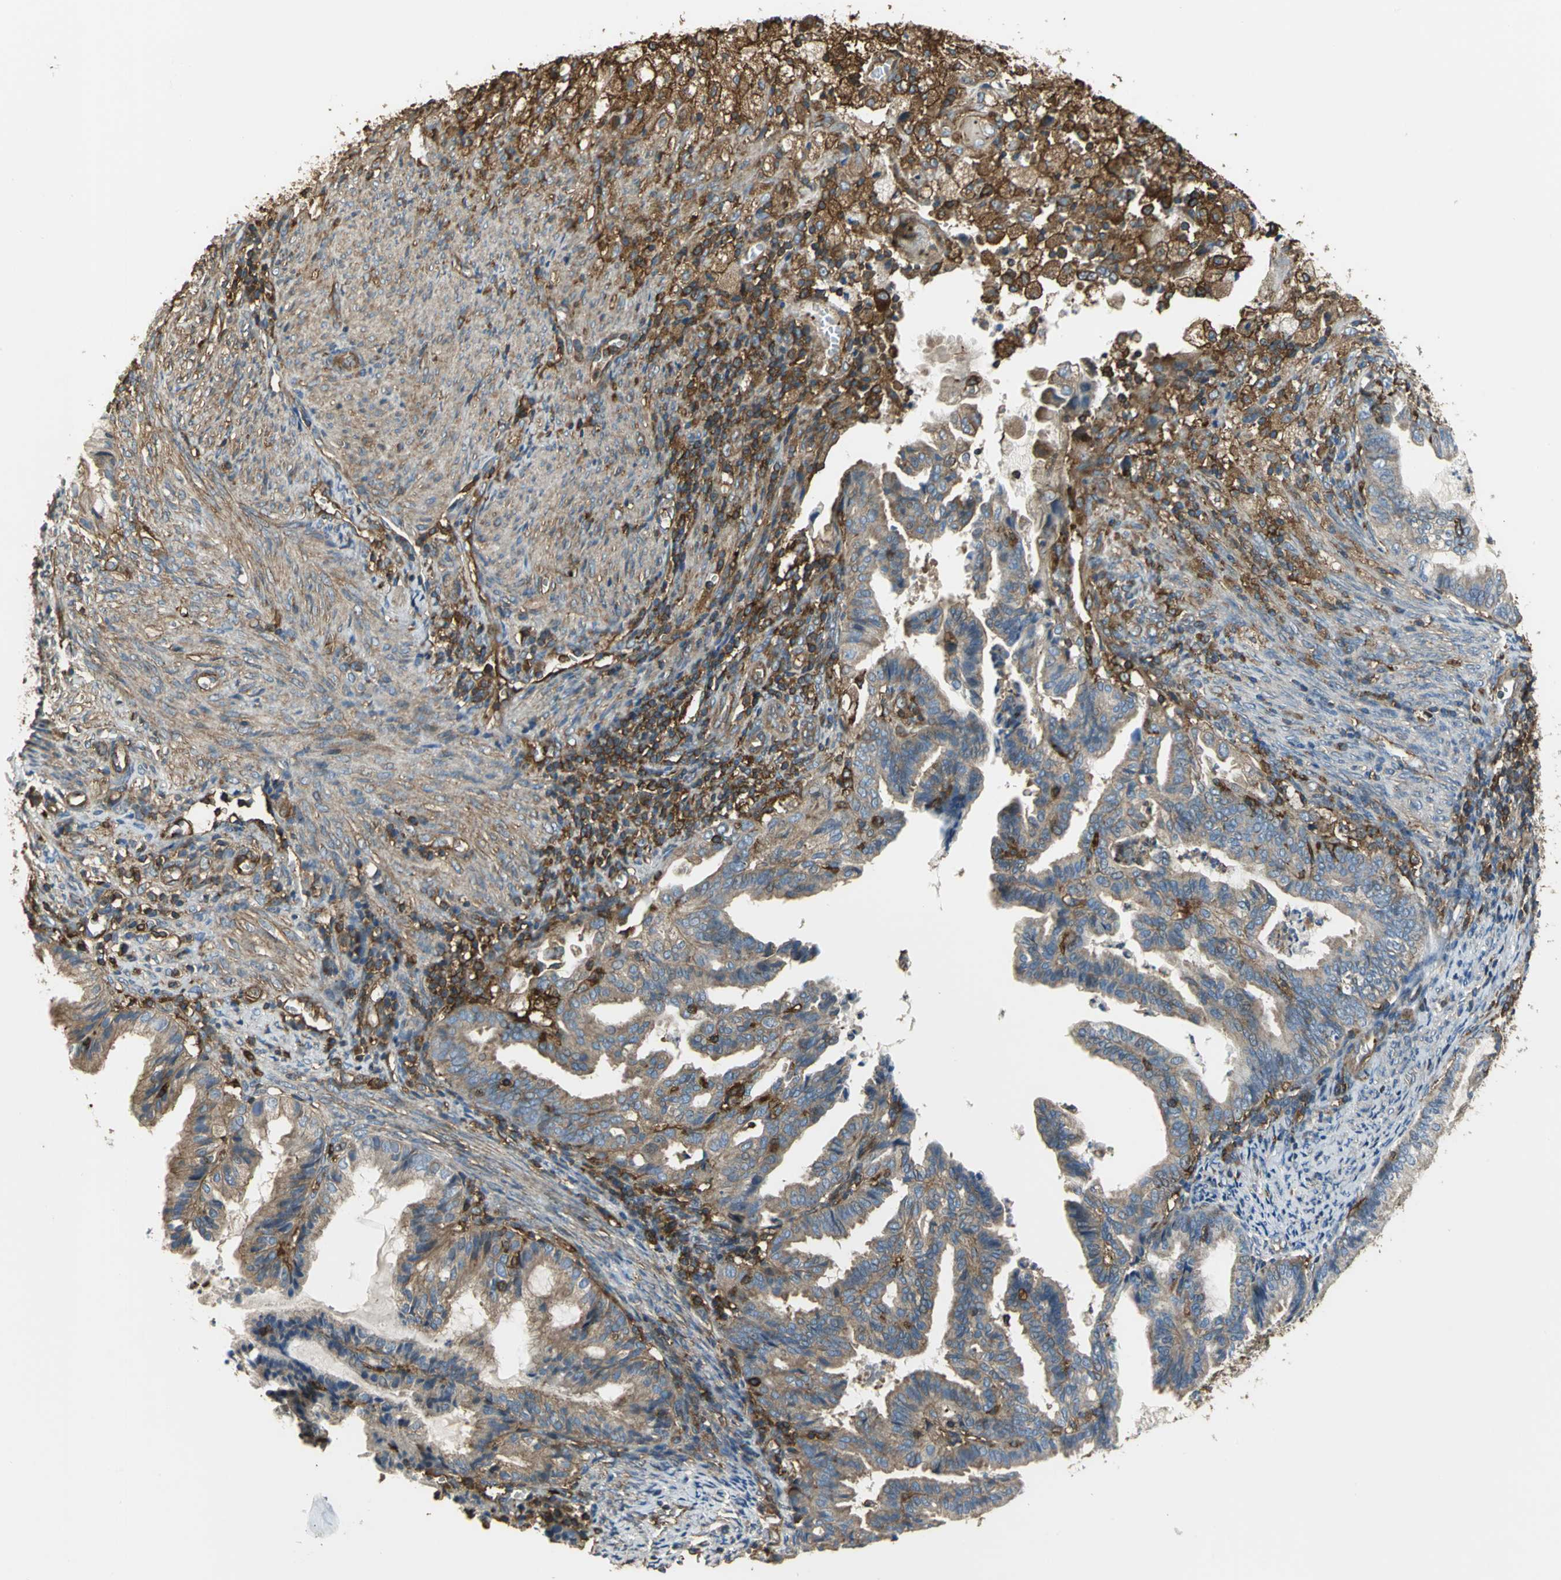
{"staining": {"intensity": "weak", "quantity": "25%-75%", "location": "cytoplasmic/membranous"}, "tissue": "cervical cancer", "cell_type": "Tumor cells", "image_type": "cancer", "snomed": [{"axis": "morphology", "description": "Normal tissue, NOS"}, {"axis": "morphology", "description": "Adenocarcinoma, NOS"}, {"axis": "topography", "description": "Cervix"}, {"axis": "topography", "description": "Endometrium"}], "caption": "Cervical cancer (adenocarcinoma) was stained to show a protein in brown. There is low levels of weak cytoplasmic/membranous expression in approximately 25%-75% of tumor cells. The staining is performed using DAB (3,3'-diaminobenzidine) brown chromogen to label protein expression. The nuclei are counter-stained blue using hematoxylin.", "gene": "TLN1", "patient": {"sex": "female", "age": 86}}